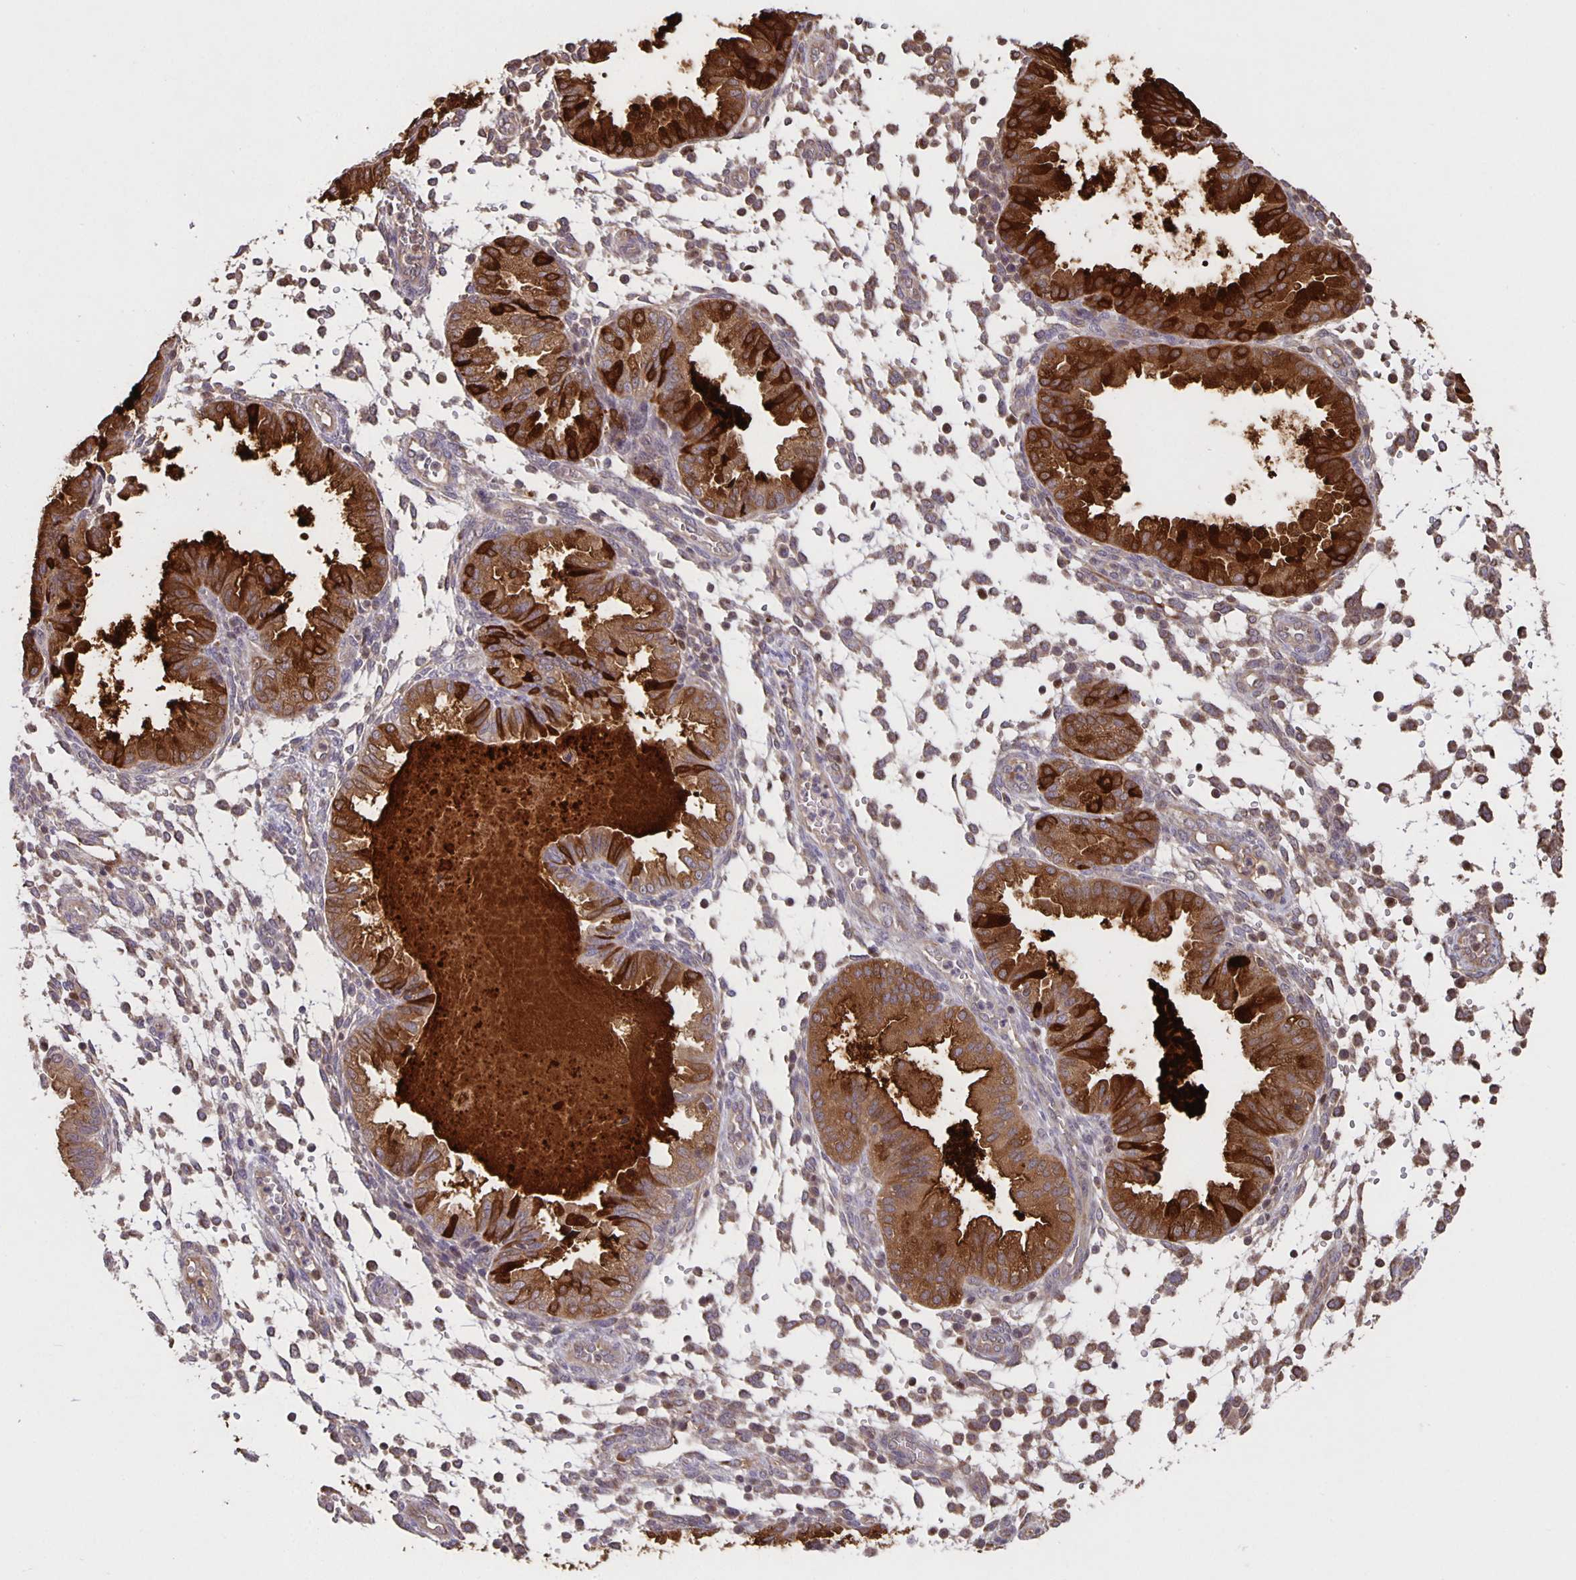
{"staining": {"intensity": "weak", "quantity": ">75%", "location": "cytoplasmic/membranous"}, "tissue": "endometrium", "cell_type": "Cells in endometrial stroma", "image_type": "normal", "snomed": [{"axis": "morphology", "description": "Normal tissue, NOS"}, {"axis": "topography", "description": "Endometrium"}], "caption": "Endometrium stained with IHC displays weak cytoplasmic/membranous staining in about >75% of cells in endometrial stroma. The staining was performed using DAB, with brown indicating positive protein expression. Nuclei are stained blue with hematoxylin.", "gene": "NOG", "patient": {"sex": "female", "age": 33}}